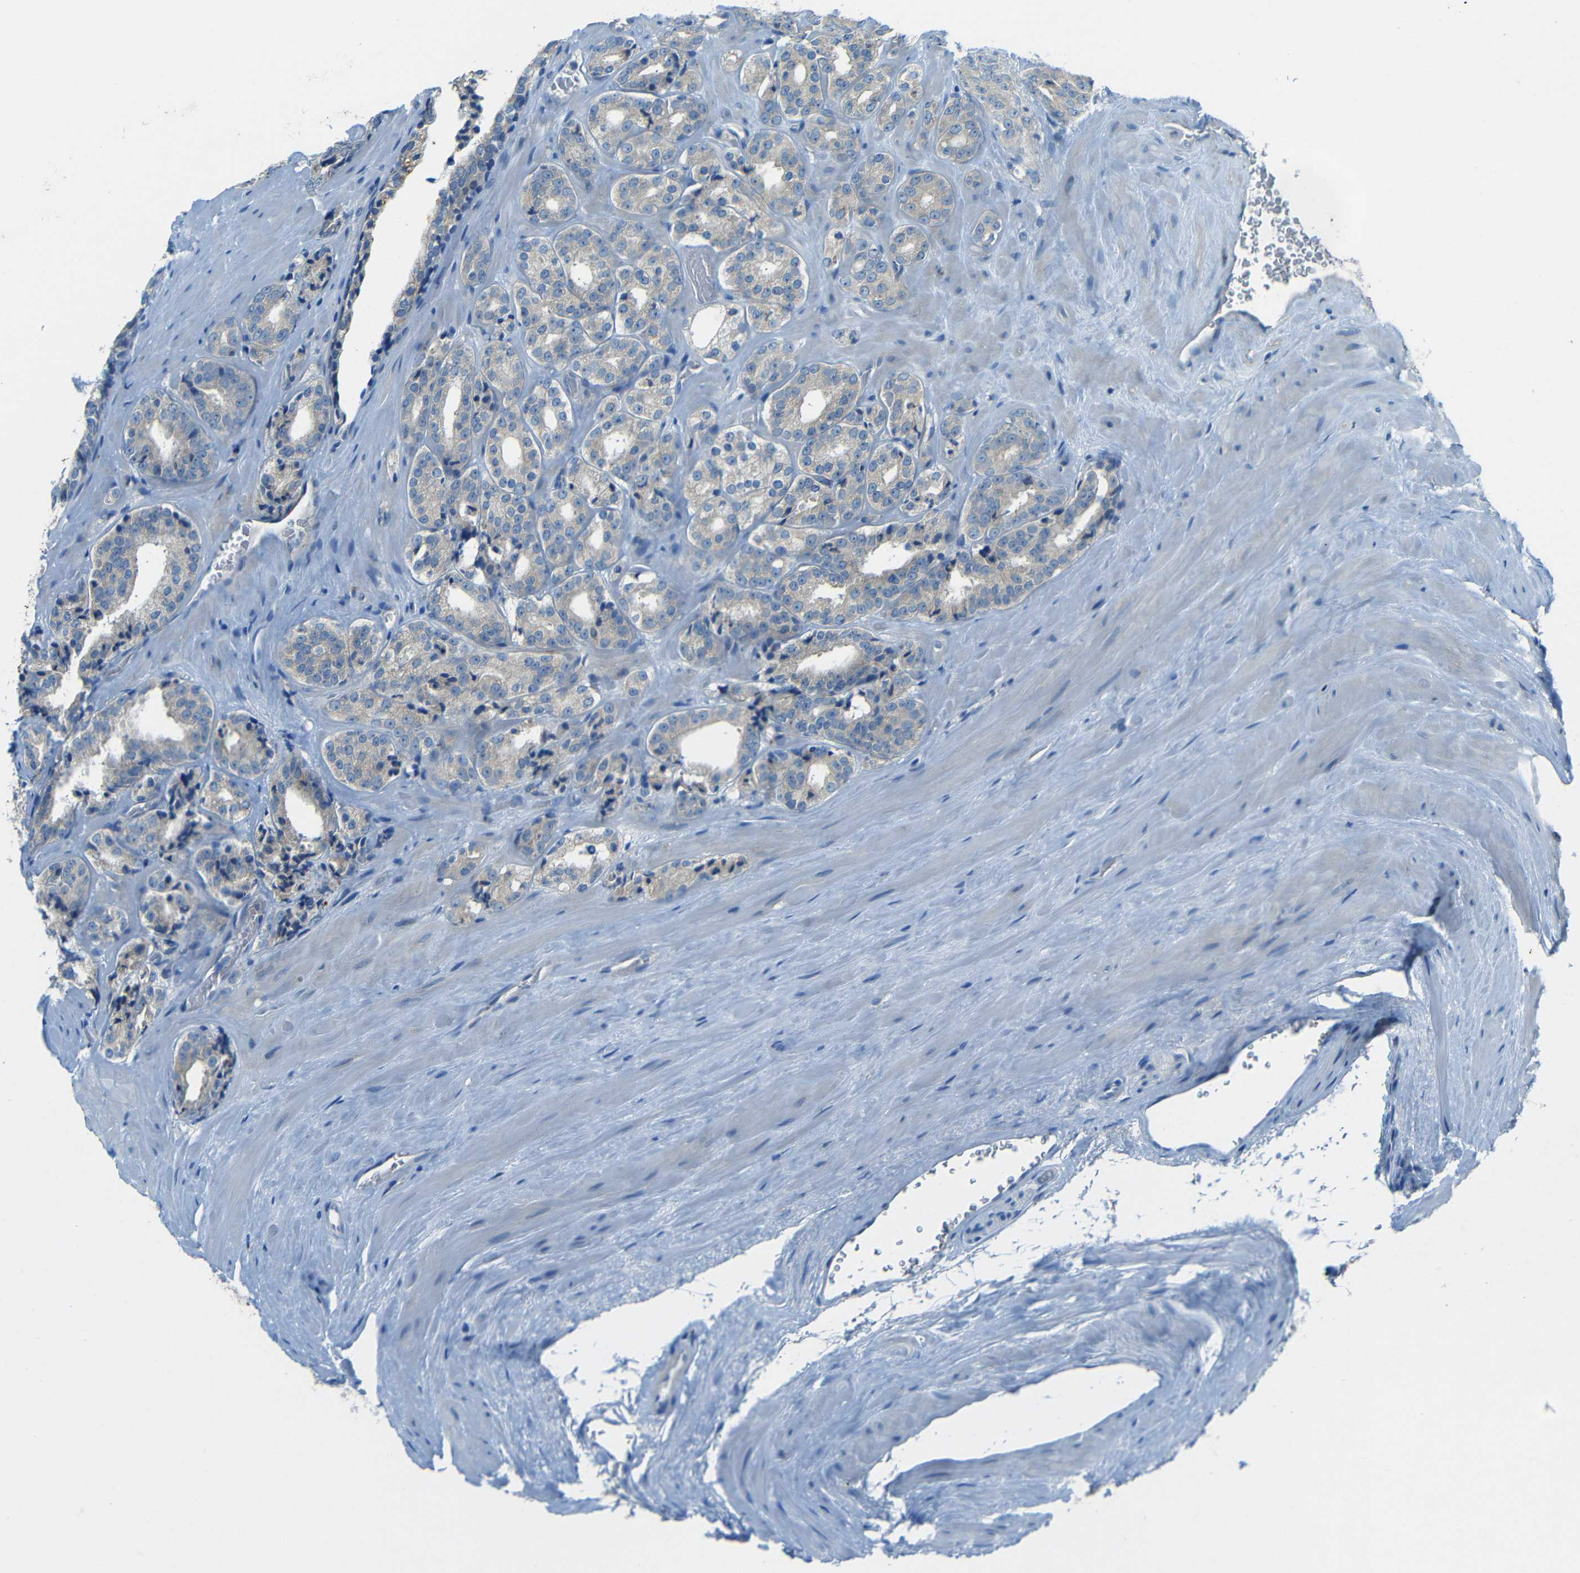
{"staining": {"intensity": "weak", "quantity": "25%-75%", "location": "cytoplasmic/membranous"}, "tissue": "prostate cancer", "cell_type": "Tumor cells", "image_type": "cancer", "snomed": [{"axis": "morphology", "description": "Adenocarcinoma, High grade"}, {"axis": "topography", "description": "Prostate"}], "caption": "Immunohistochemical staining of human prostate adenocarcinoma (high-grade) demonstrates low levels of weak cytoplasmic/membranous staining in about 25%-75% of tumor cells.", "gene": "CYP26B1", "patient": {"sex": "male", "age": 60}}